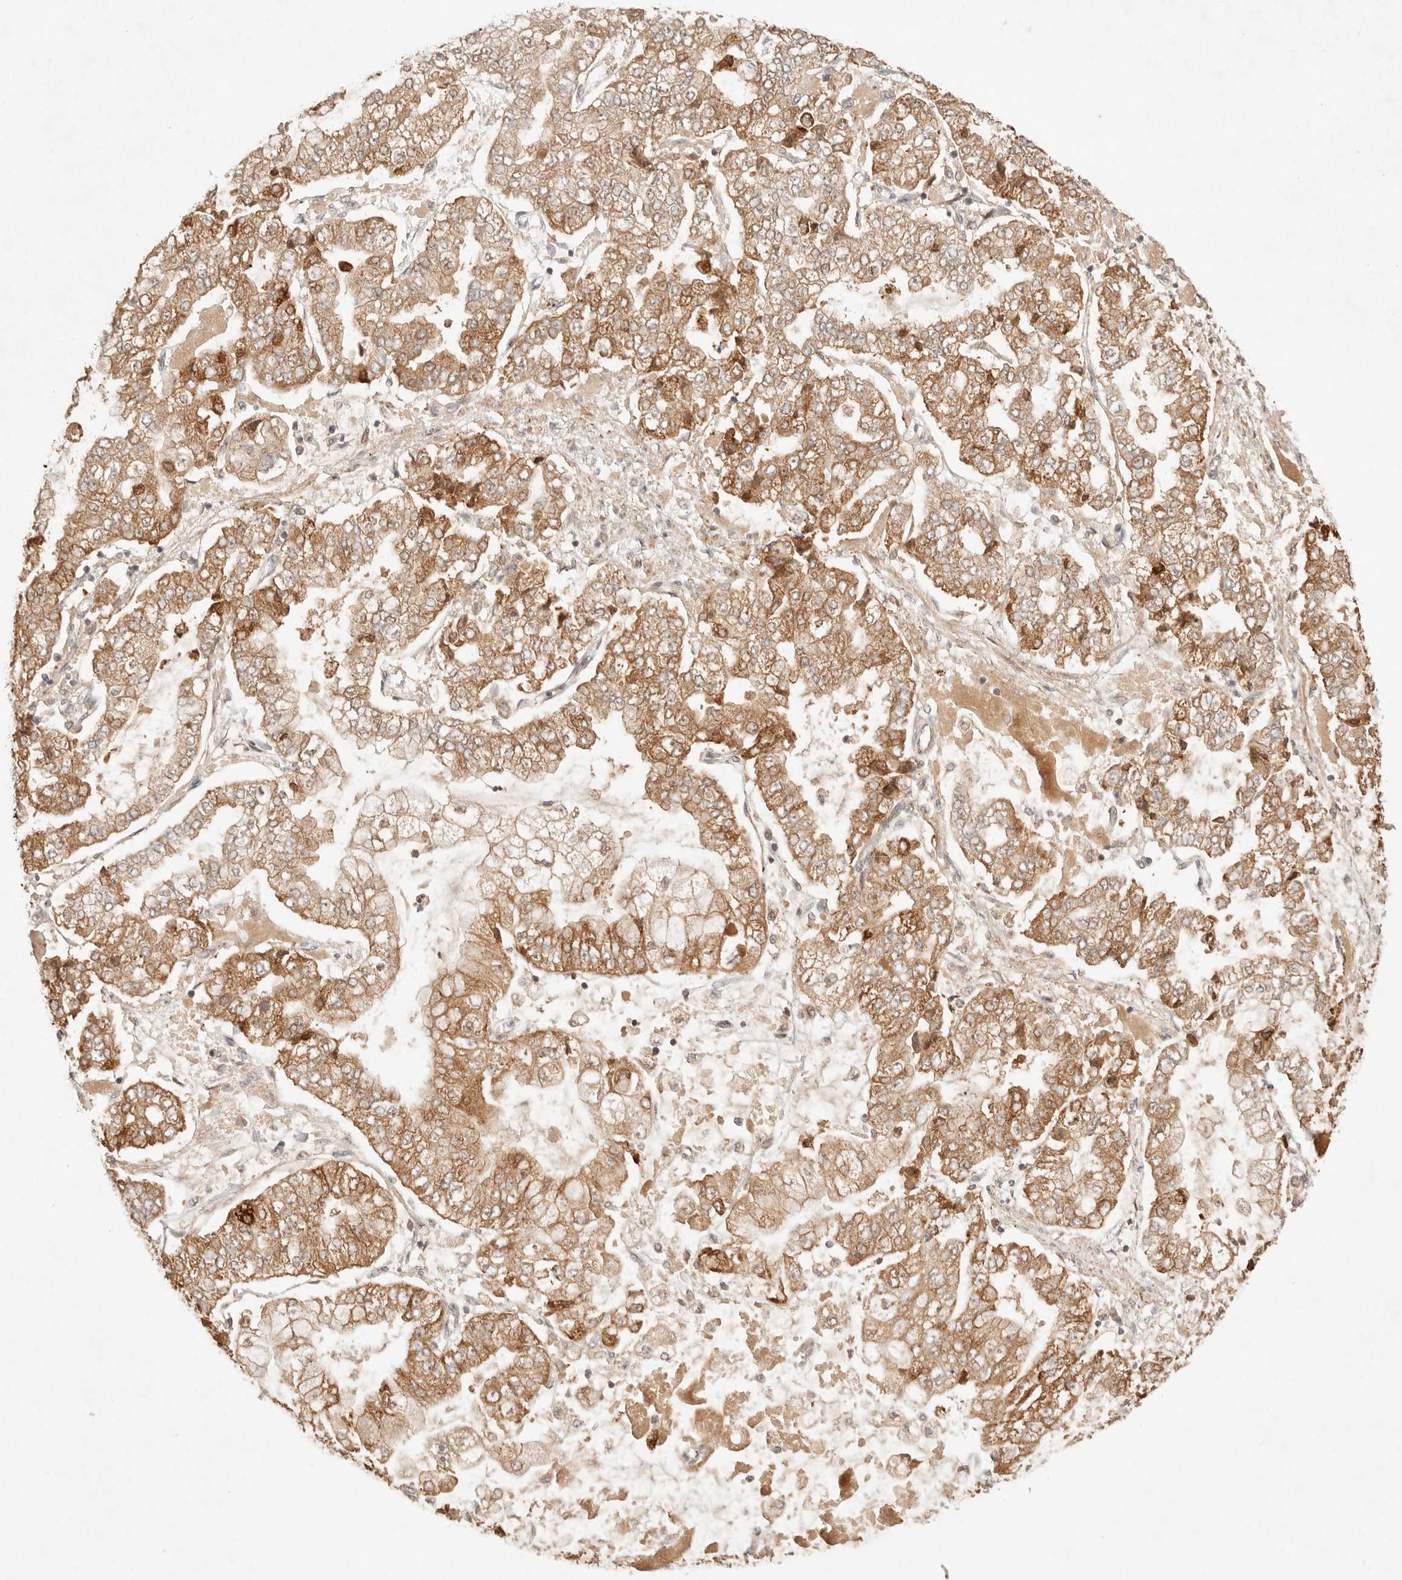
{"staining": {"intensity": "moderate", "quantity": ">75%", "location": "cytoplasmic/membranous"}, "tissue": "stomach cancer", "cell_type": "Tumor cells", "image_type": "cancer", "snomed": [{"axis": "morphology", "description": "Adenocarcinoma, NOS"}, {"axis": "topography", "description": "Stomach"}], "caption": "A brown stain highlights moderate cytoplasmic/membranous staining of a protein in stomach cancer (adenocarcinoma) tumor cells.", "gene": "PHLDA3", "patient": {"sex": "male", "age": 76}}